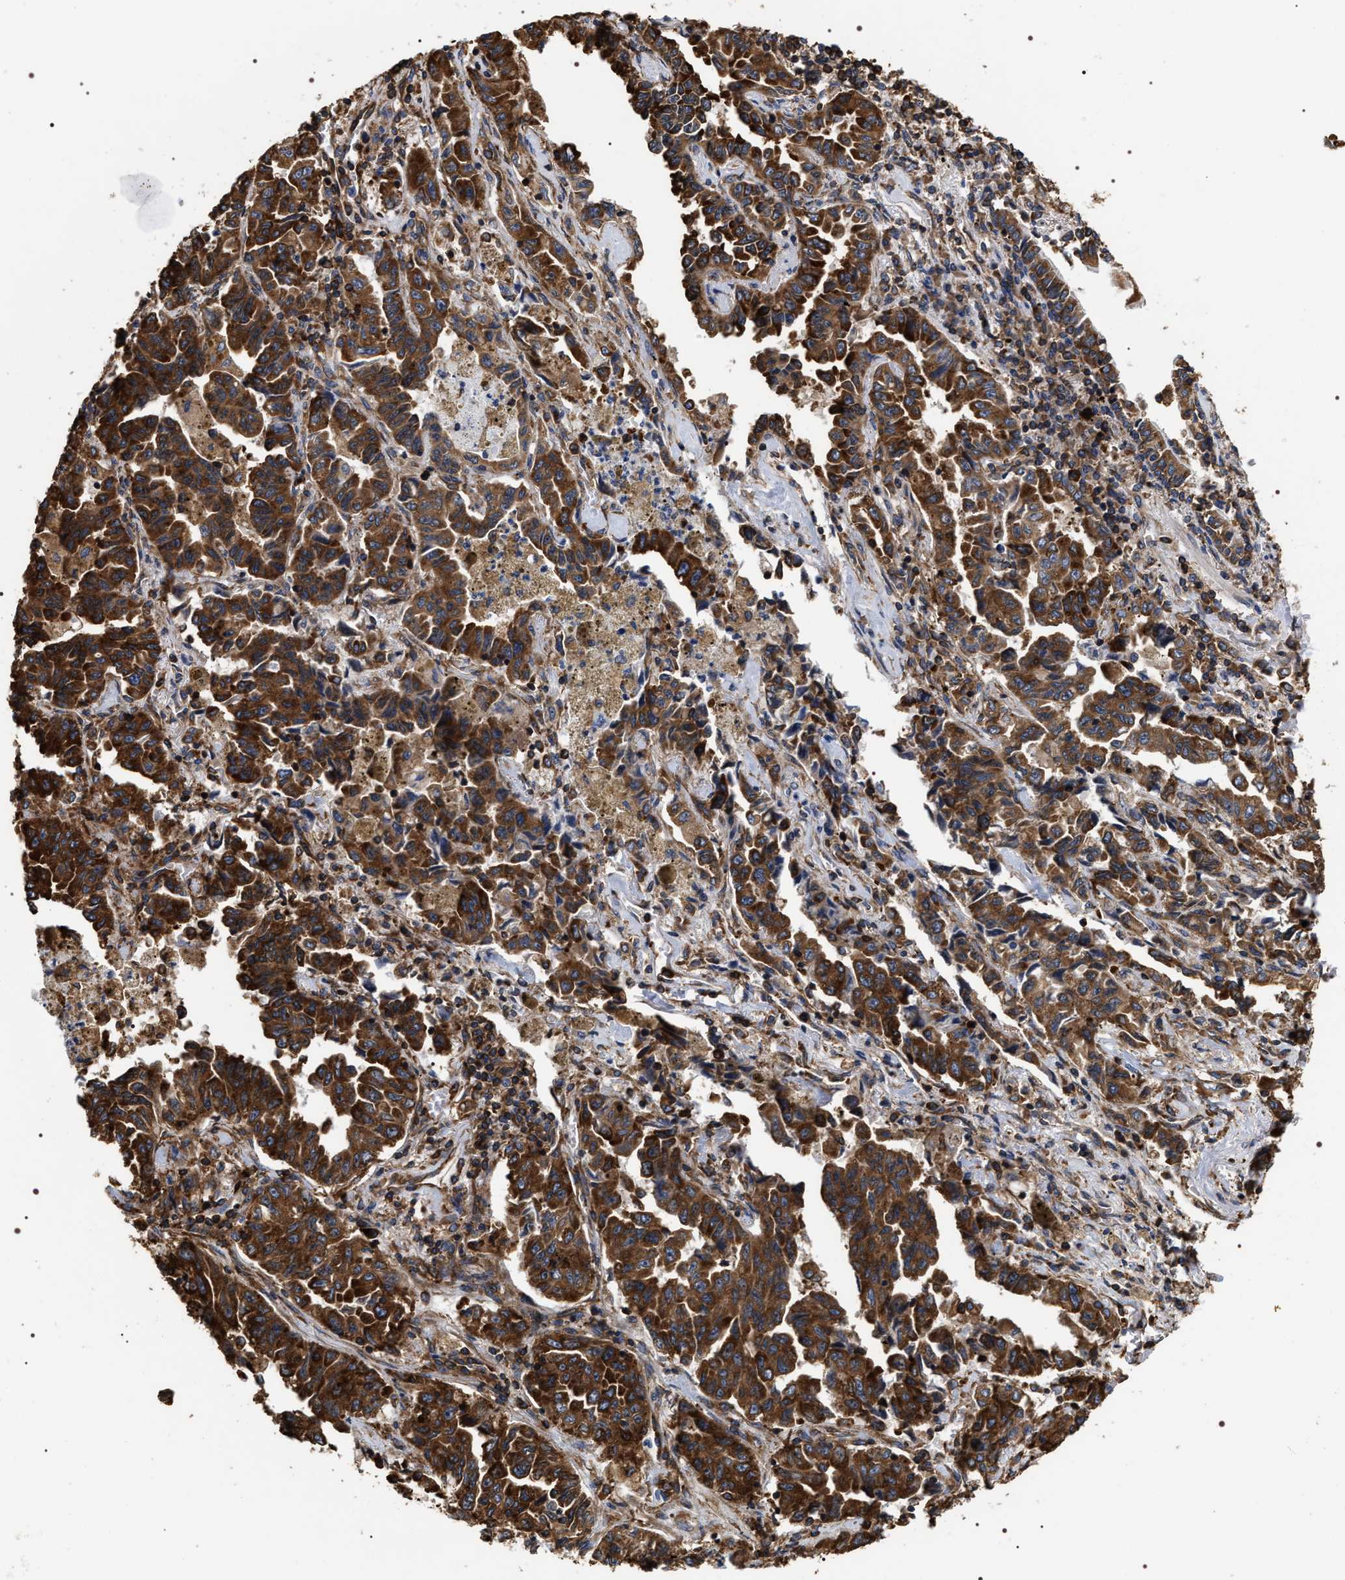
{"staining": {"intensity": "strong", "quantity": ">75%", "location": "cytoplasmic/membranous"}, "tissue": "lung cancer", "cell_type": "Tumor cells", "image_type": "cancer", "snomed": [{"axis": "morphology", "description": "Adenocarcinoma, NOS"}, {"axis": "topography", "description": "Lung"}], "caption": "Immunohistochemistry (IHC) (DAB) staining of human lung cancer (adenocarcinoma) reveals strong cytoplasmic/membranous protein positivity in approximately >75% of tumor cells.", "gene": "SERBP1", "patient": {"sex": "female", "age": 51}}